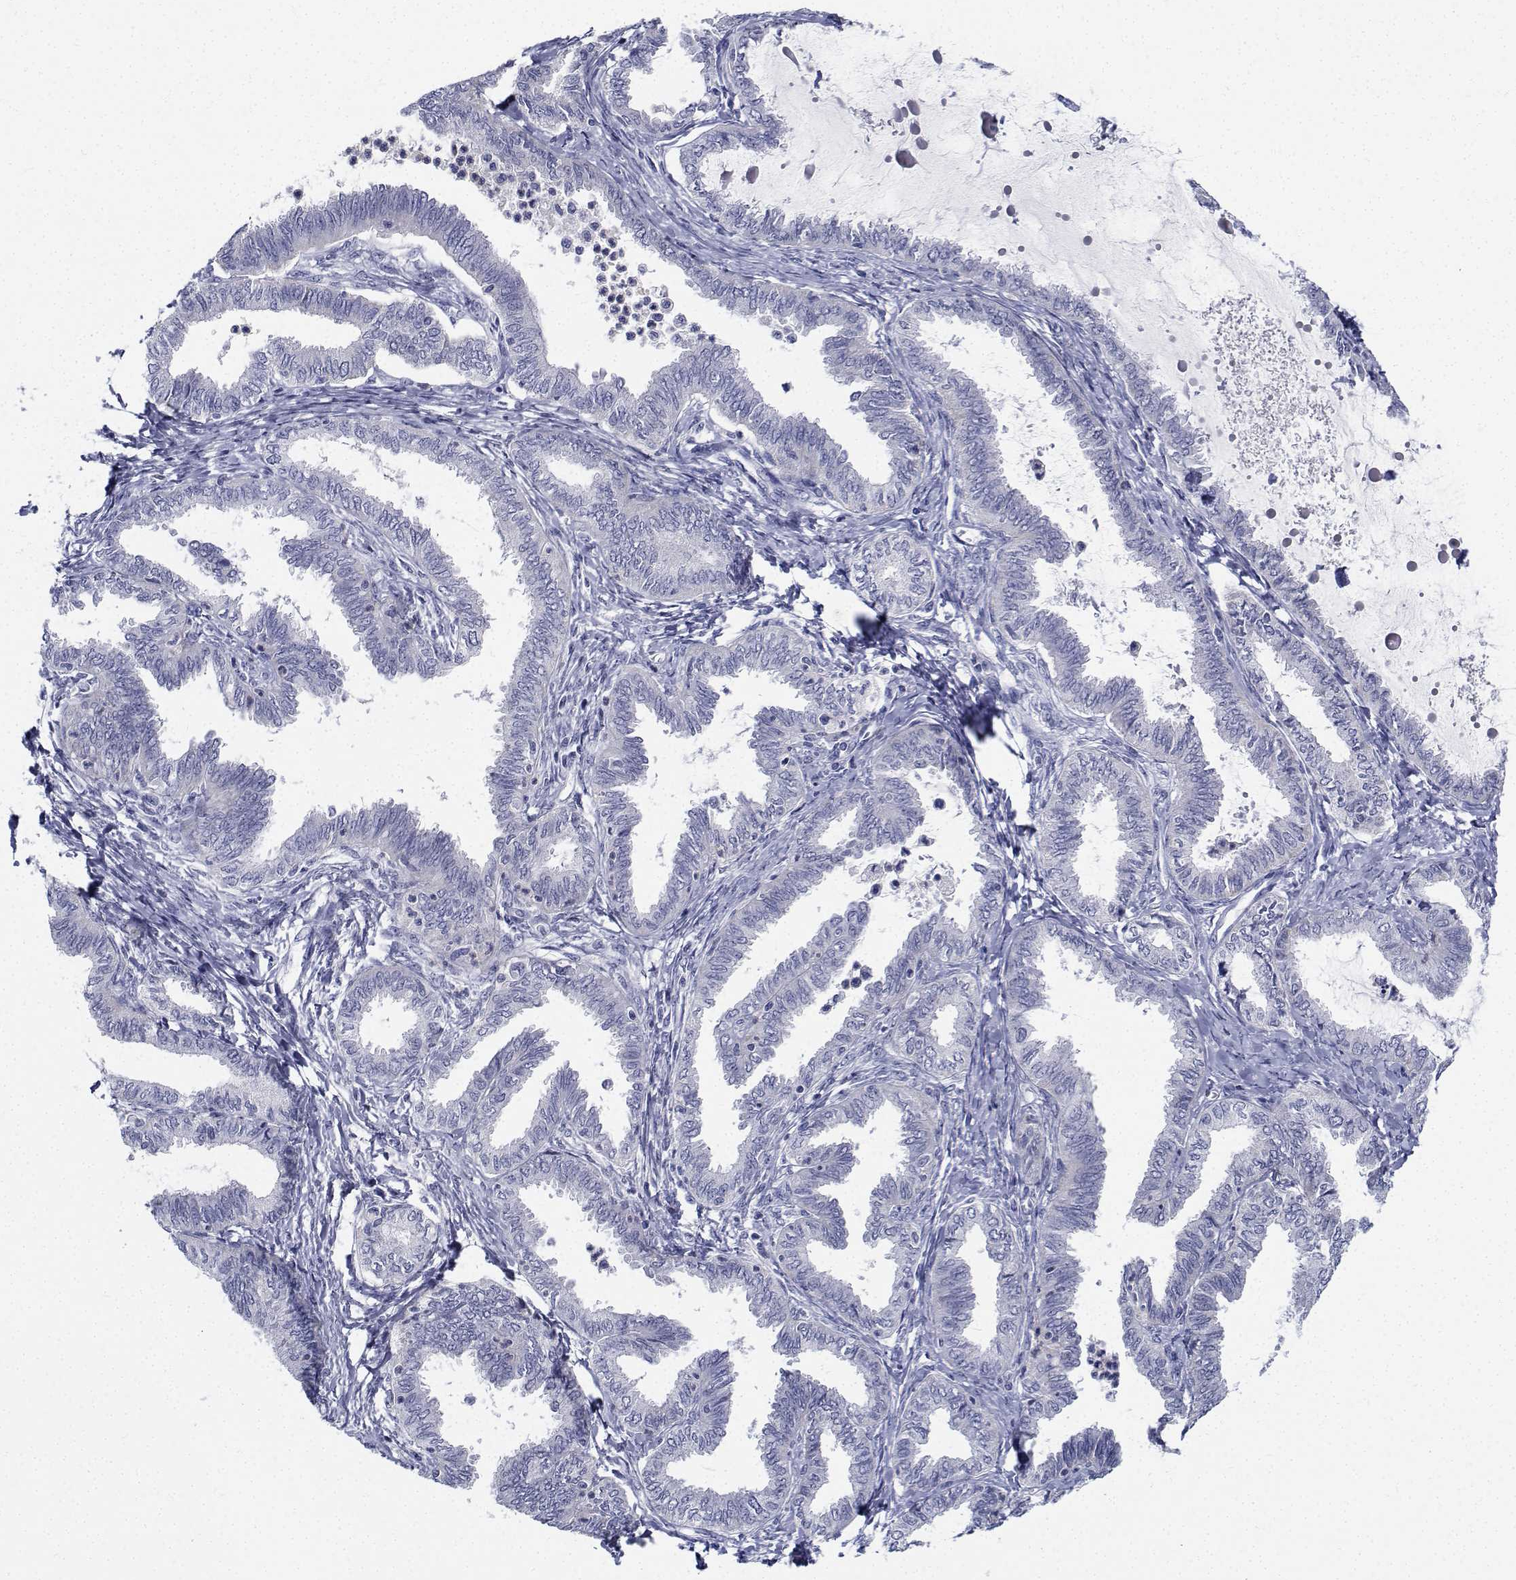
{"staining": {"intensity": "negative", "quantity": "none", "location": "none"}, "tissue": "ovarian cancer", "cell_type": "Tumor cells", "image_type": "cancer", "snomed": [{"axis": "morphology", "description": "Carcinoma, endometroid"}, {"axis": "topography", "description": "Ovary"}], "caption": "An image of human endometroid carcinoma (ovarian) is negative for staining in tumor cells.", "gene": "PLXNA4", "patient": {"sex": "female", "age": 70}}